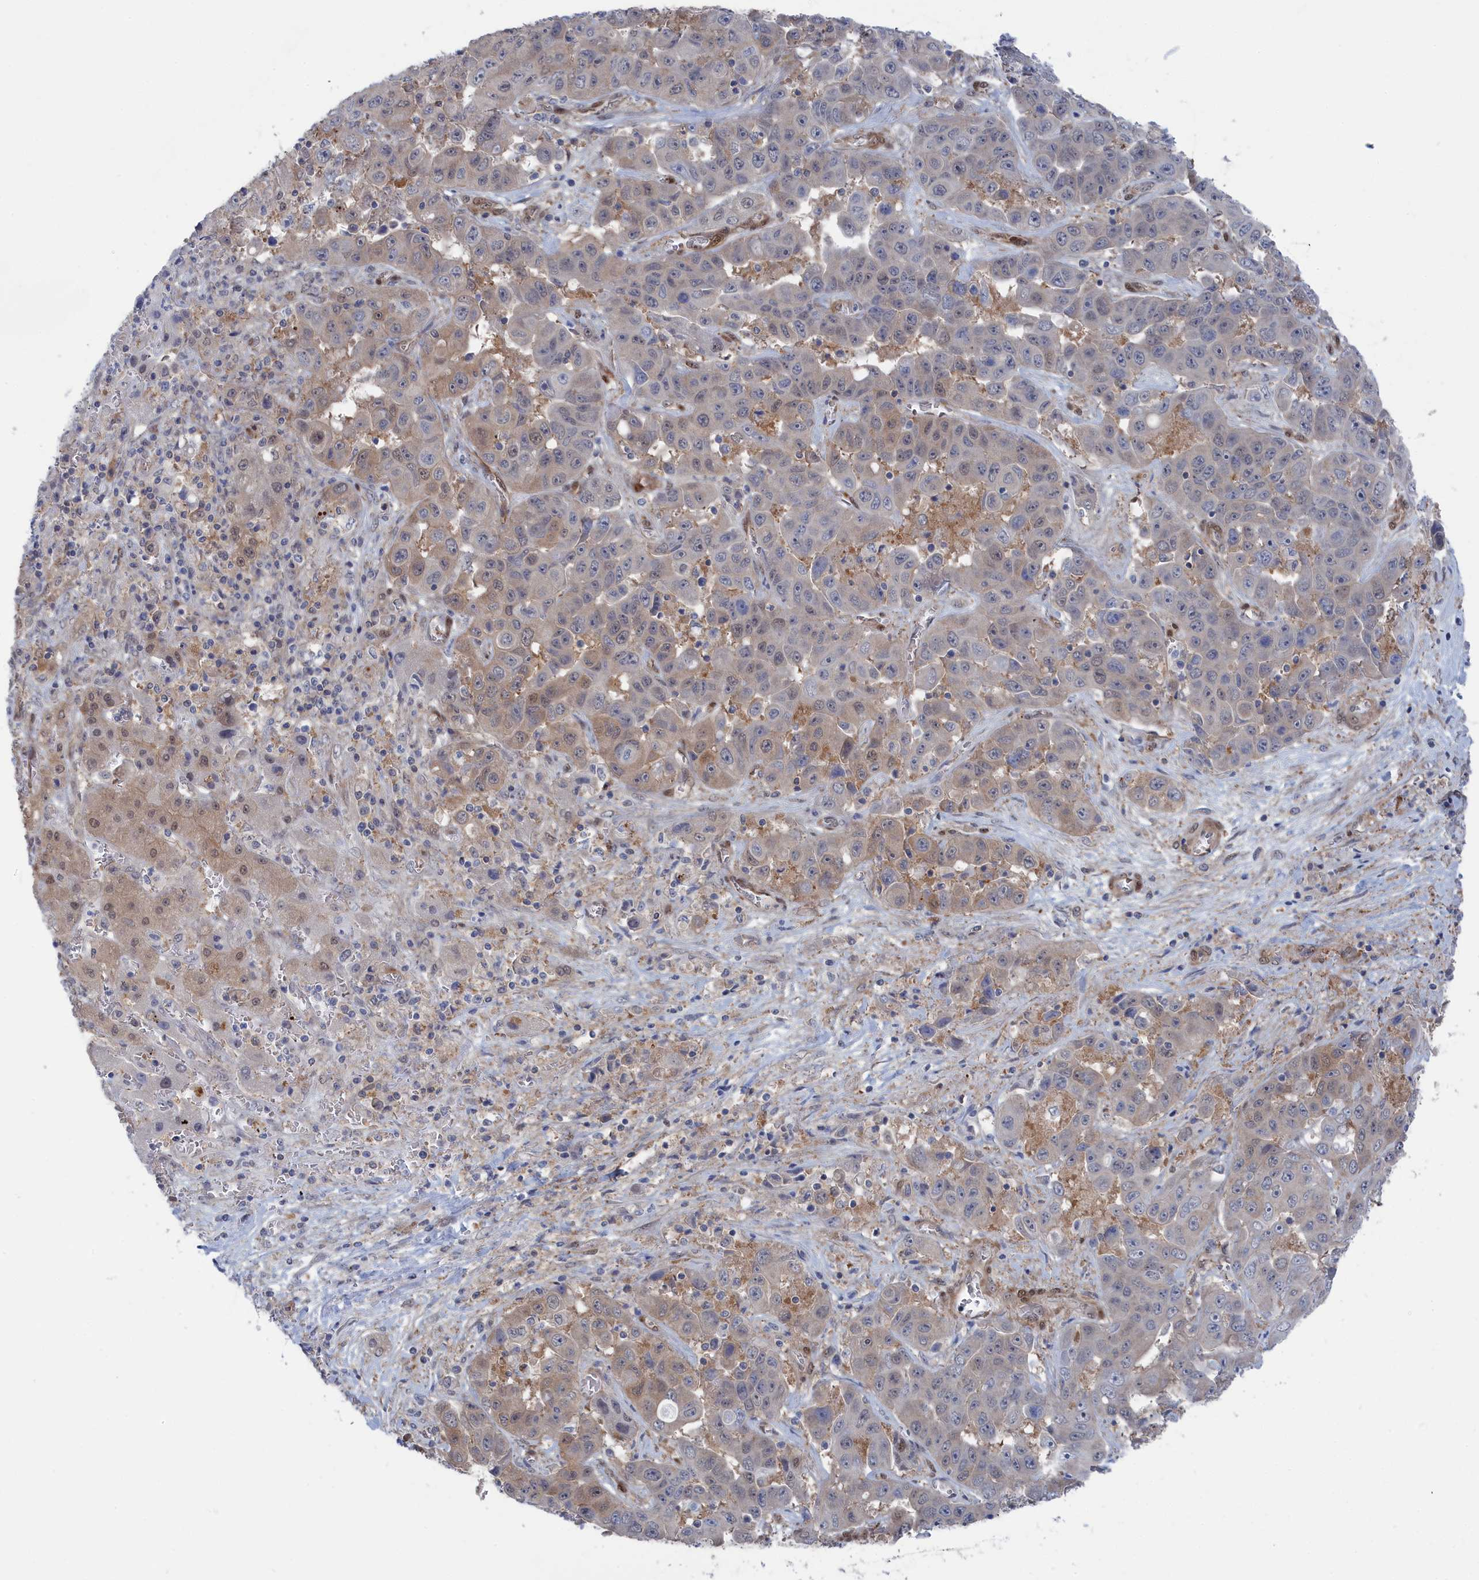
{"staining": {"intensity": "negative", "quantity": "none", "location": "none"}, "tissue": "liver cancer", "cell_type": "Tumor cells", "image_type": "cancer", "snomed": [{"axis": "morphology", "description": "Cholangiocarcinoma"}, {"axis": "topography", "description": "Liver"}], "caption": "This is an immunohistochemistry image of liver cholangiocarcinoma. There is no staining in tumor cells.", "gene": "IRGQ", "patient": {"sex": "female", "age": 52}}